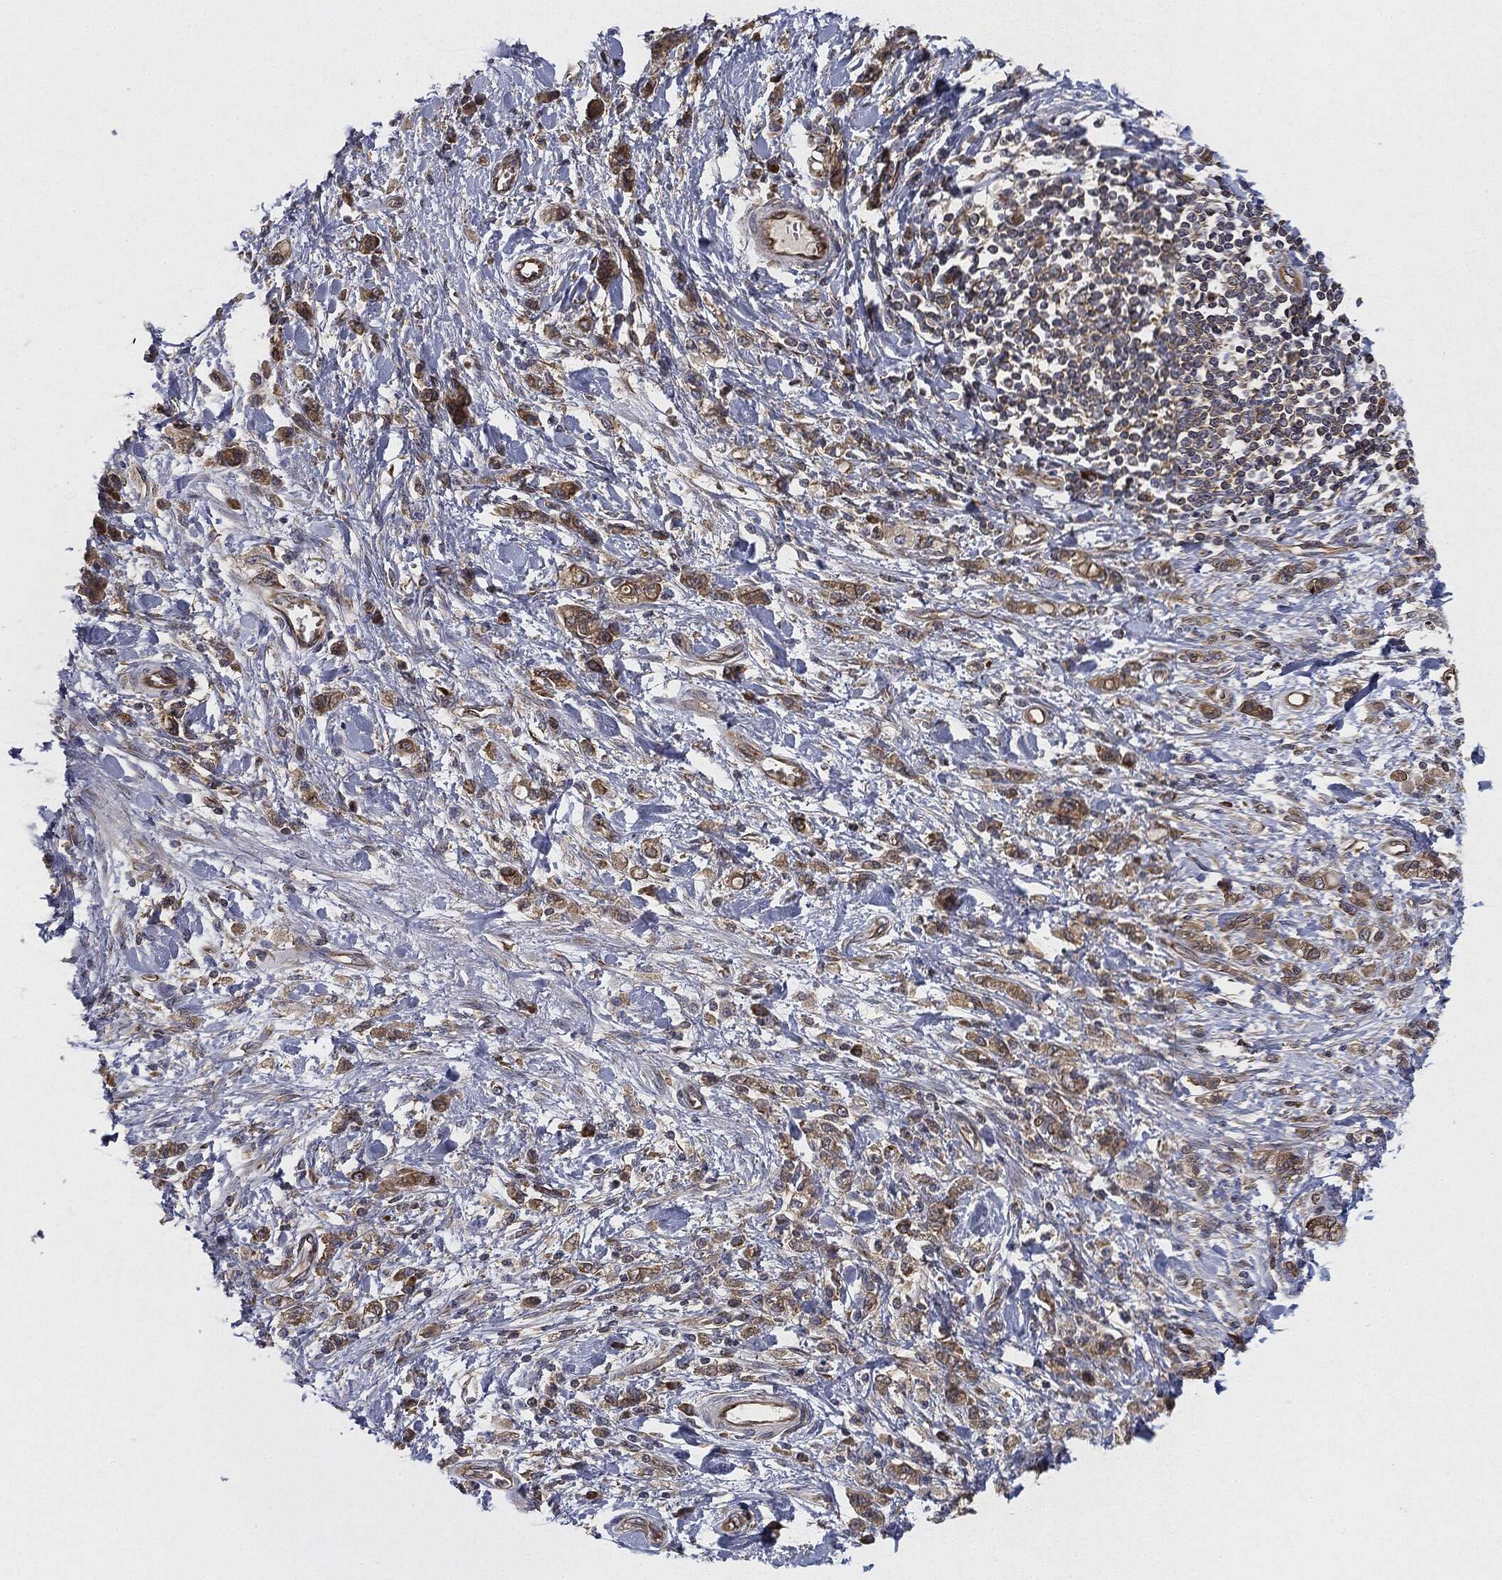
{"staining": {"intensity": "weak", "quantity": ">75%", "location": "cytoplasmic/membranous"}, "tissue": "stomach cancer", "cell_type": "Tumor cells", "image_type": "cancer", "snomed": [{"axis": "morphology", "description": "Adenocarcinoma, NOS"}, {"axis": "topography", "description": "Stomach"}], "caption": "Human adenocarcinoma (stomach) stained with a brown dye shows weak cytoplasmic/membranous positive expression in about >75% of tumor cells.", "gene": "EIF2AK2", "patient": {"sex": "male", "age": 77}}